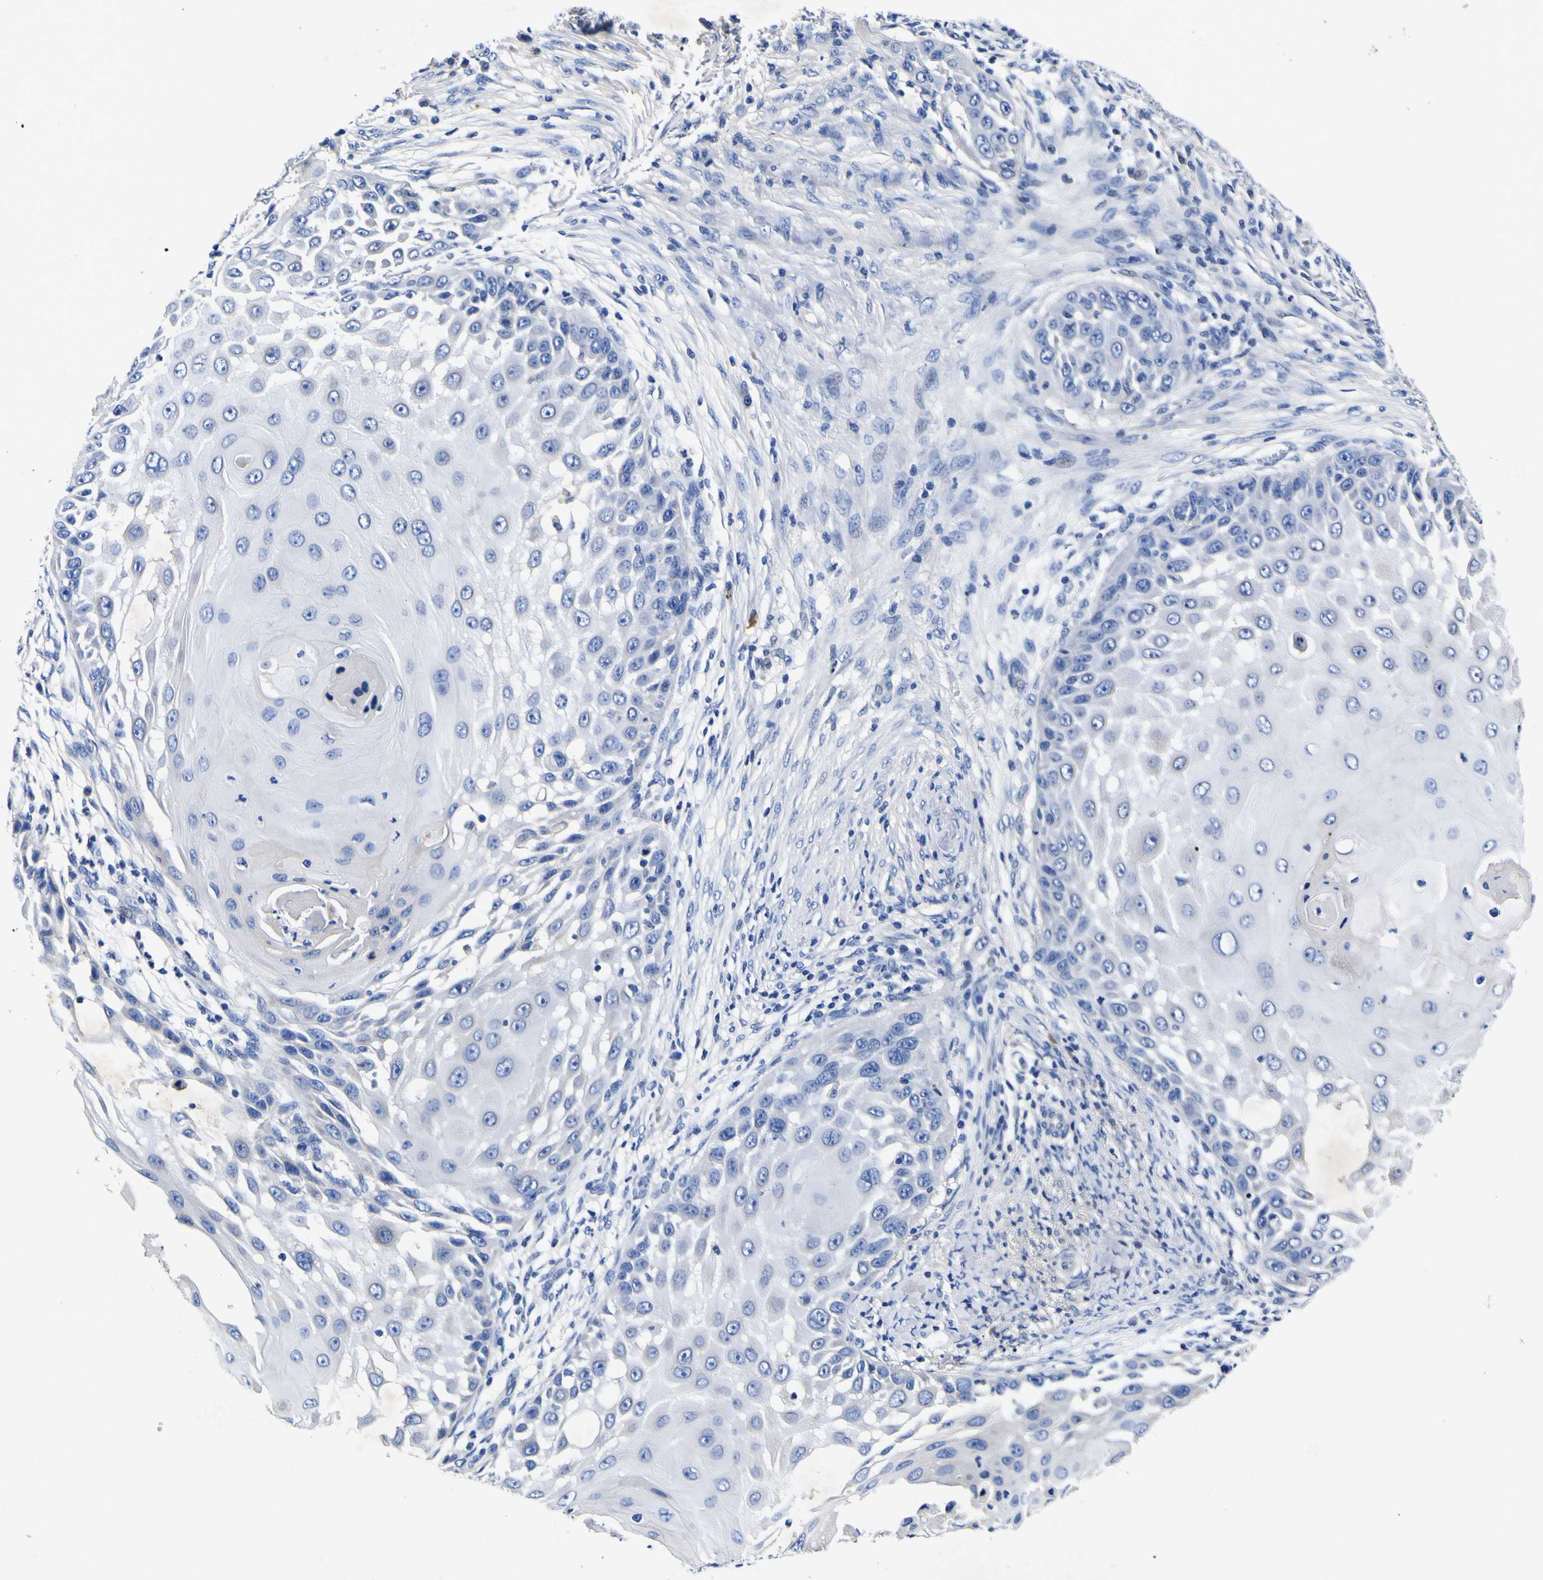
{"staining": {"intensity": "negative", "quantity": "none", "location": "none"}, "tissue": "skin cancer", "cell_type": "Tumor cells", "image_type": "cancer", "snomed": [{"axis": "morphology", "description": "Squamous cell carcinoma, NOS"}, {"axis": "topography", "description": "Skin"}], "caption": "Immunohistochemistry of squamous cell carcinoma (skin) demonstrates no positivity in tumor cells.", "gene": "VASN", "patient": {"sex": "female", "age": 44}}